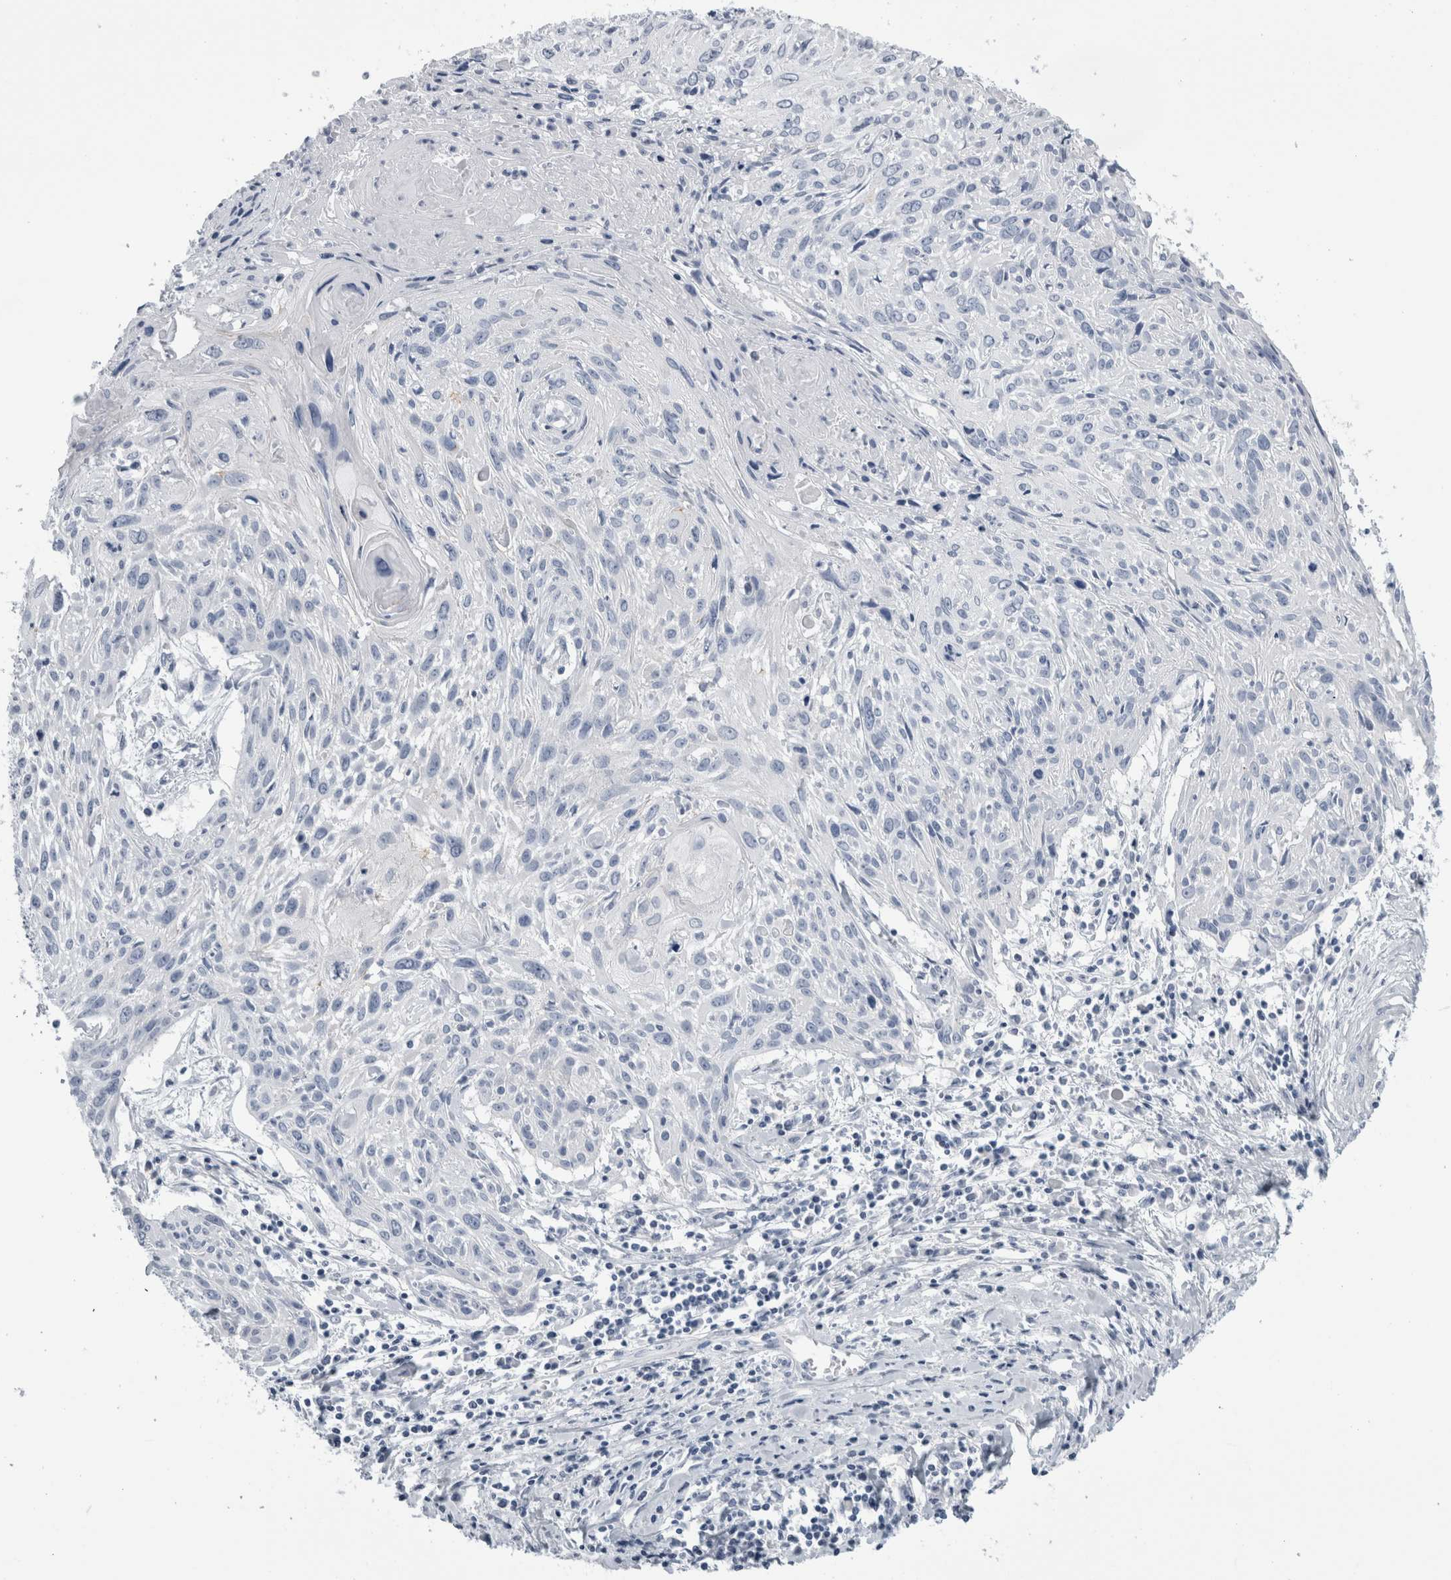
{"staining": {"intensity": "negative", "quantity": "none", "location": "none"}, "tissue": "cervical cancer", "cell_type": "Tumor cells", "image_type": "cancer", "snomed": [{"axis": "morphology", "description": "Squamous cell carcinoma, NOS"}, {"axis": "topography", "description": "Cervix"}], "caption": "Immunohistochemical staining of human cervical cancer (squamous cell carcinoma) reveals no significant positivity in tumor cells. (Stains: DAB IHC with hematoxylin counter stain, Microscopy: brightfield microscopy at high magnification).", "gene": "ANKFY1", "patient": {"sex": "female", "age": 51}}